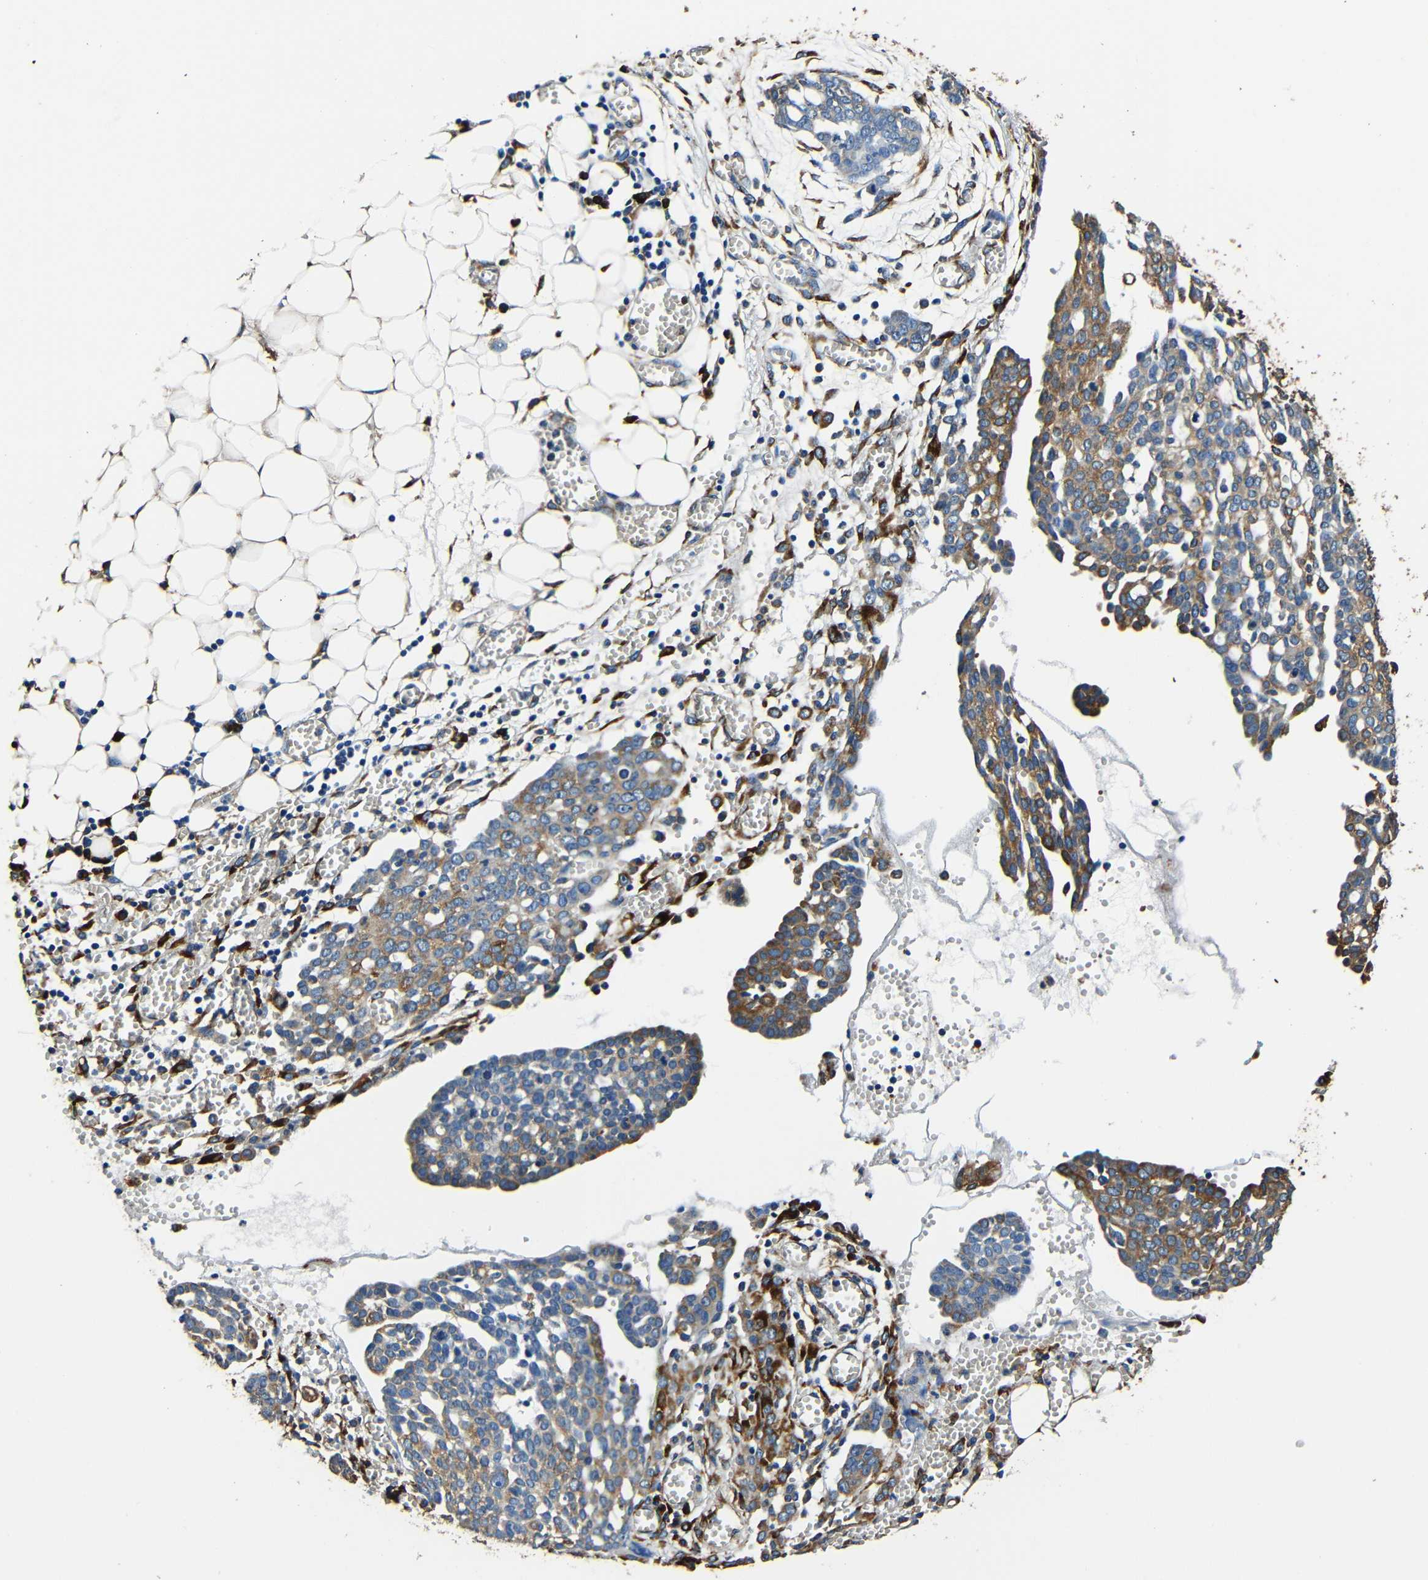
{"staining": {"intensity": "moderate", "quantity": ">75%", "location": "cytoplasmic/membranous"}, "tissue": "ovarian cancer", "cell_type": "Tumor cells", "image_type": "cancer", "snomed": [{"axis": "morphology", "description": "Cystadenocarcinoma, serous, NOS"}, {"axis": "topography", "description": "Soft tissue"}, {"axis": "topography", "description": "Ovary"}], "caption": "Immunohistochemistry (IHC) photomicrograph of neoplastic tissue: ovarian cancer (serous cystadenocarcinoma) stained using immunohistochemistry (IHC) displays medium levels of moderate protein expression localized specifically in the cytoplasmic/membranous of tumor cells, appearing as a cytoplasmic/membranous brown color.", "gene": "RRBP1", "patient": {"sex": "female", "age": 57}}